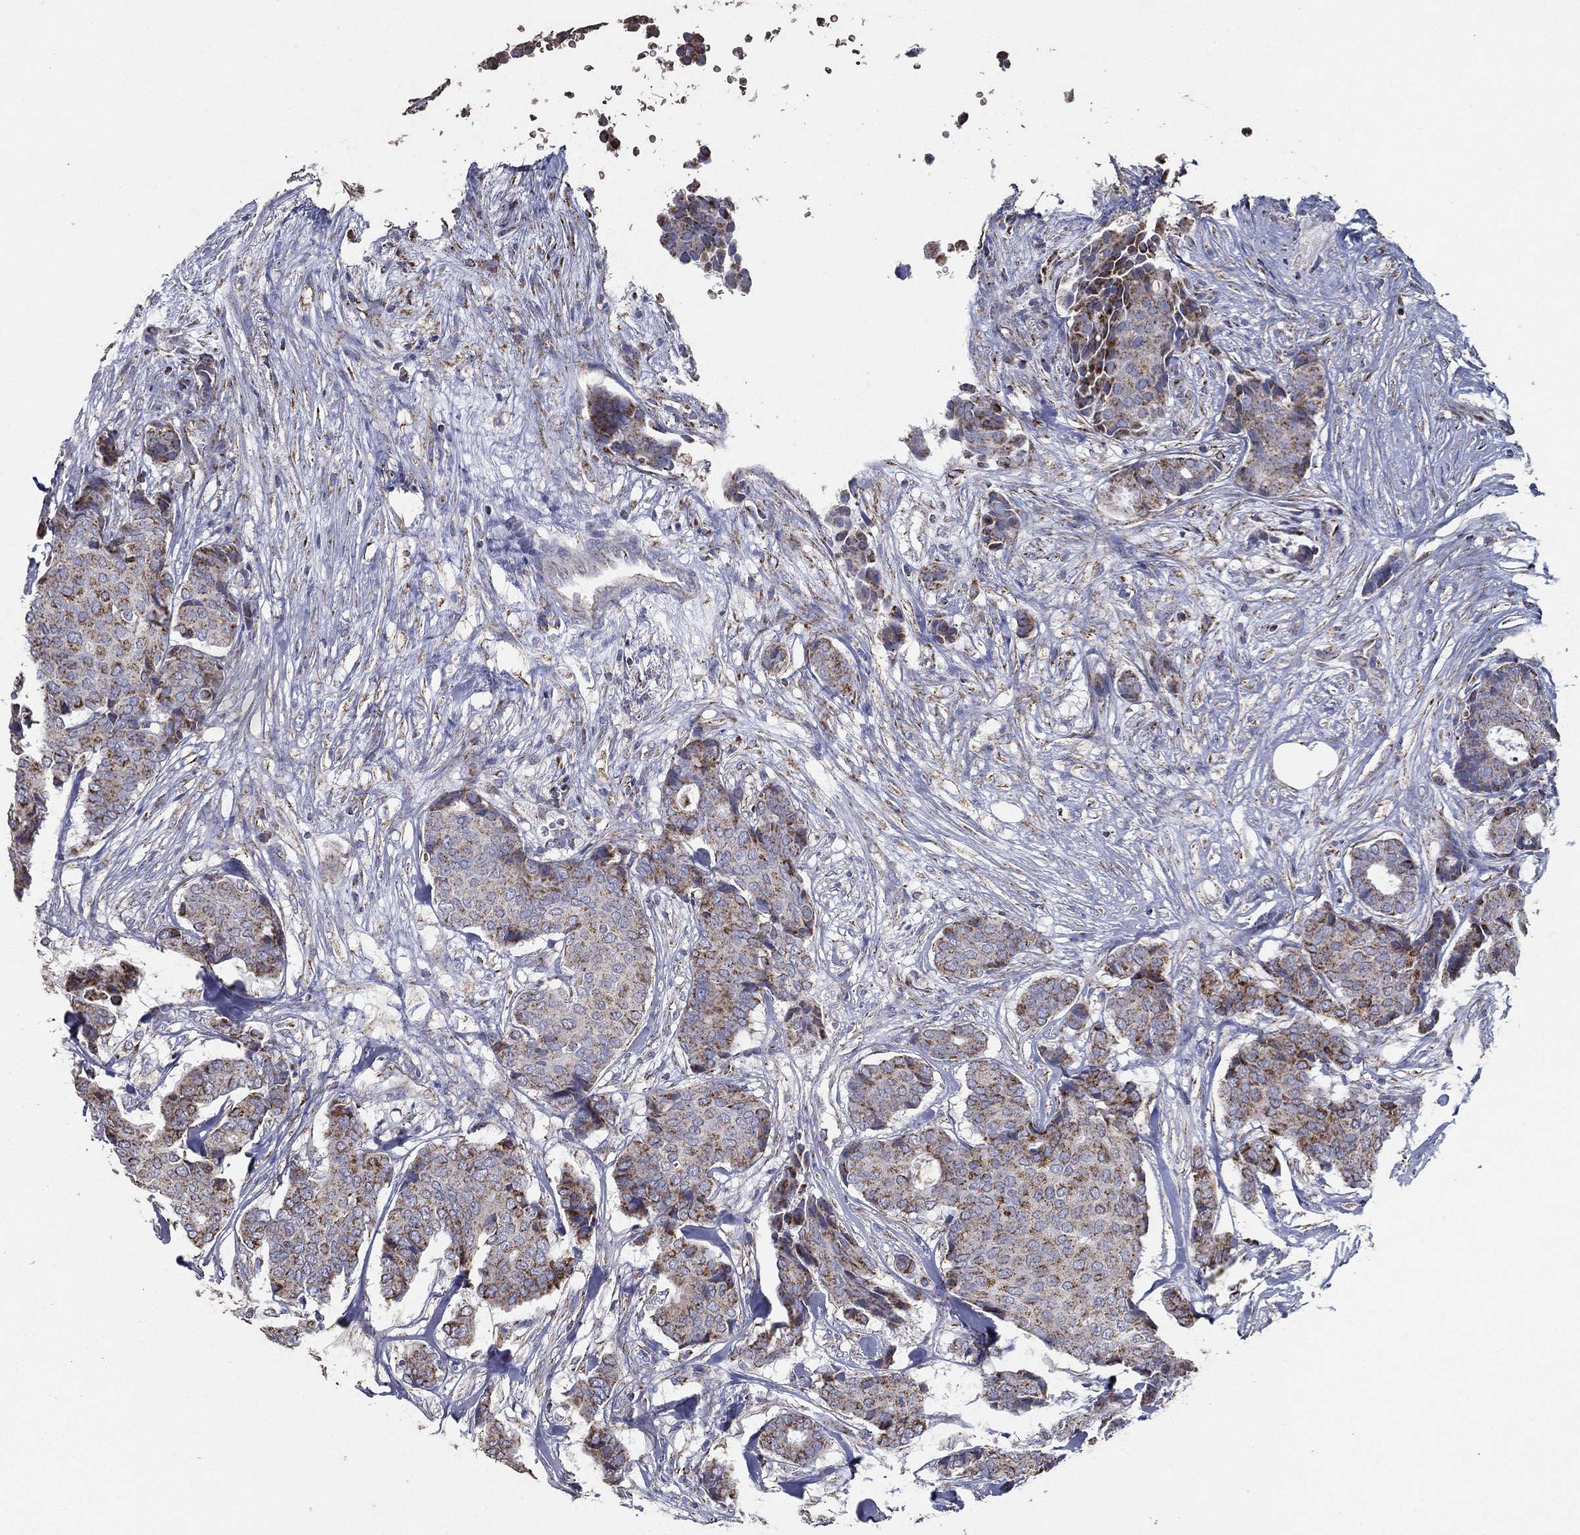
{"staining": {"intensity": "moderate", "quantity": "25%-75%", "location": "cytoplasmic/membranous"}, "tissue": "breast cancer", "cell_type": "Tumor cells", "image_type": "cancer", "snomed": [{"axis": "morphology", "description": "Duct carcinoma"}, {"axis": "topography", "description": "Breast"}], "caption": "Protein staining of breast cancer tissue exhibits moderate cytoplasmic/membranous positivity in about 25%-75% of tumor cells.", "gene": "SFXN1", "patient": {"sex": "female", "age": 75}}